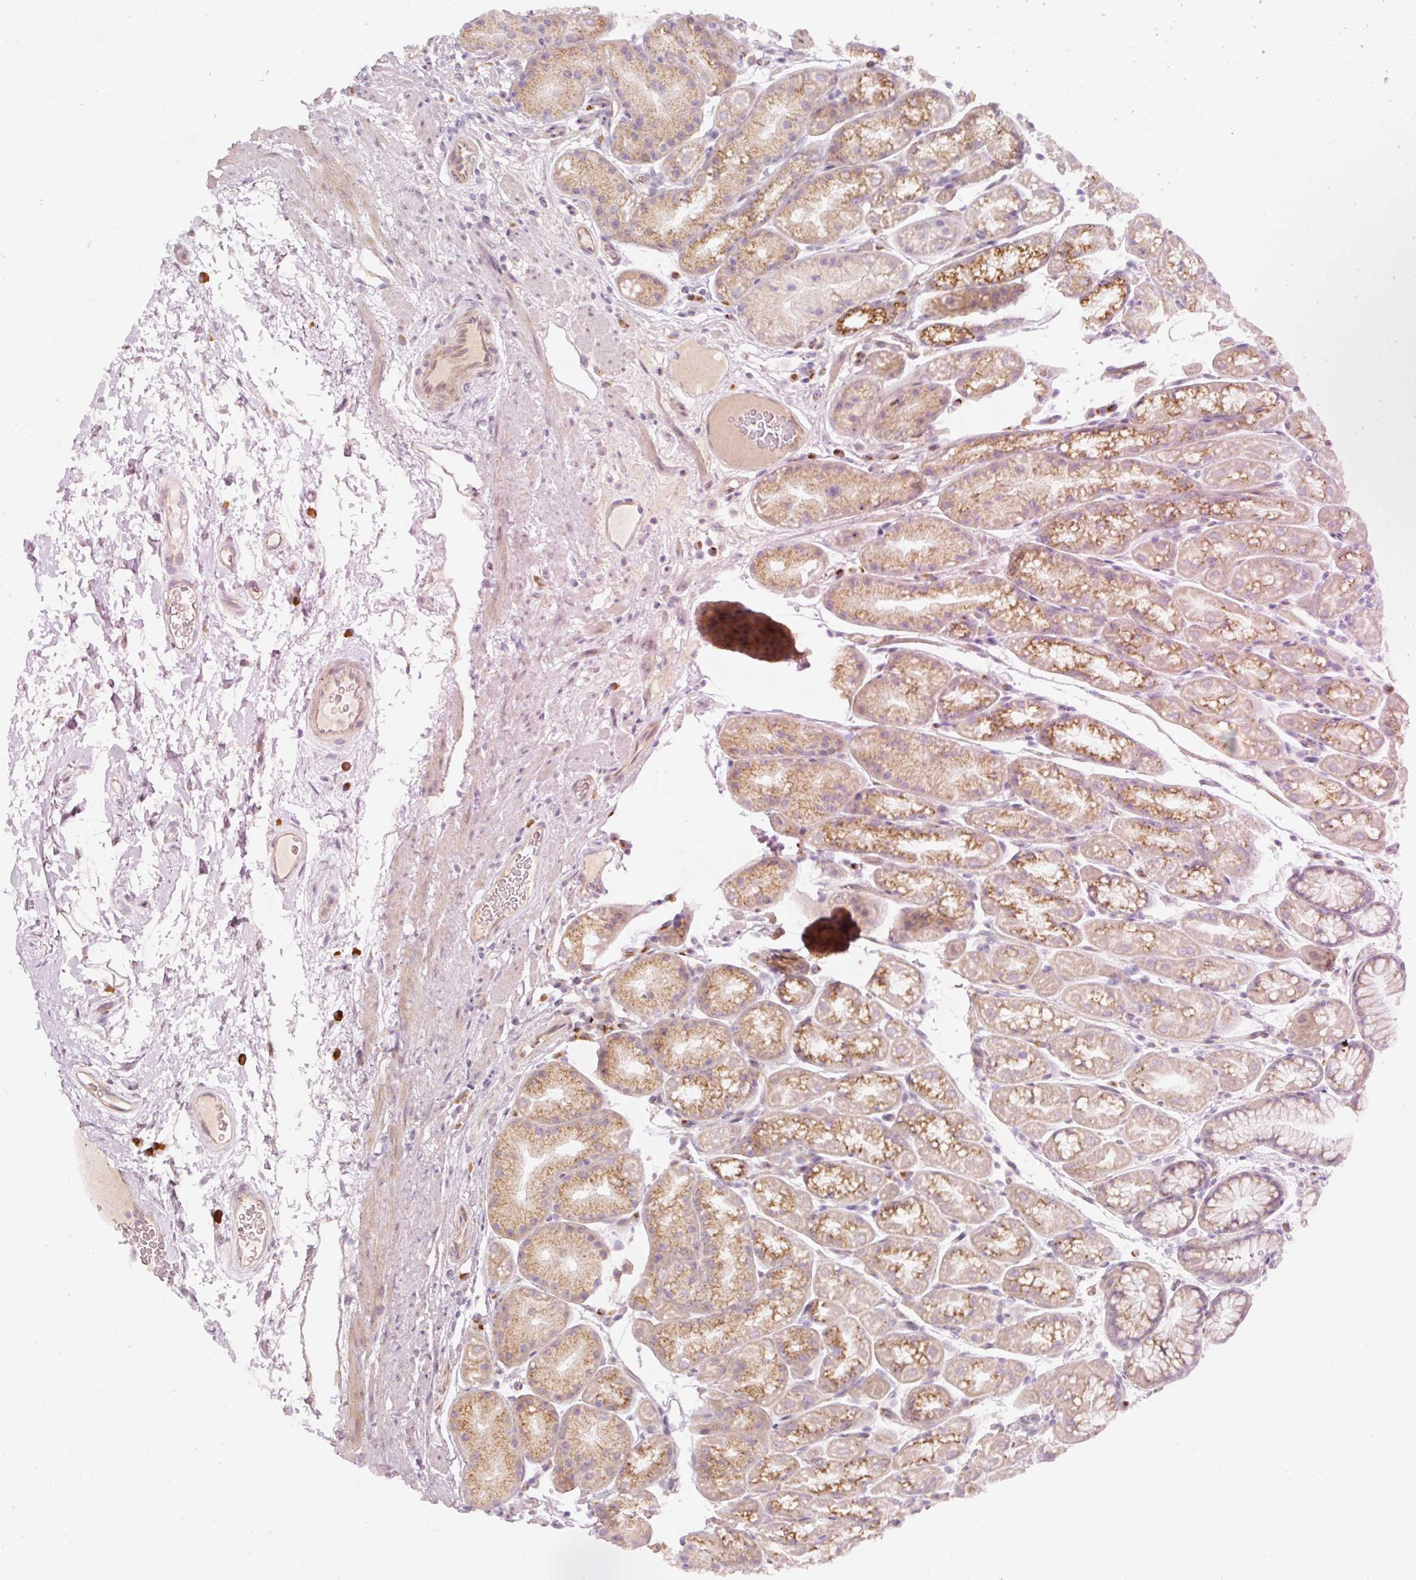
{"staining": {"intensity": "moderate", "quantity": "25%-75%", "location": "cytoplasmic/membranous"}, "tissue": "stomach", "cell_type": "Glandular cells", "image_type": "normal", "snomed": [{"axis": "morphology", "description": "Normal tissue, NOS"}, {"axis": "topography", "description": "Stomach, lower"}], "caption": "High-magnification brightfield microscopy of benign stomach stained with DAB (3,3'-diaminobenzidine) (brown) and counterstained with hematoxylin (blue). glandular cells exhibit moderate cytoplasmic/membranous positivity is appreciated in about25%-75% of cells. The staining was performed using DAB (3,3'-diaminobenzidine) to visualize the protein expression in brown, while the nuclei were stained in blue with hematoxylin (Magnification: 20x).", "gene": "NBPF11", "patient": {"sex": "male", "age": 67}}